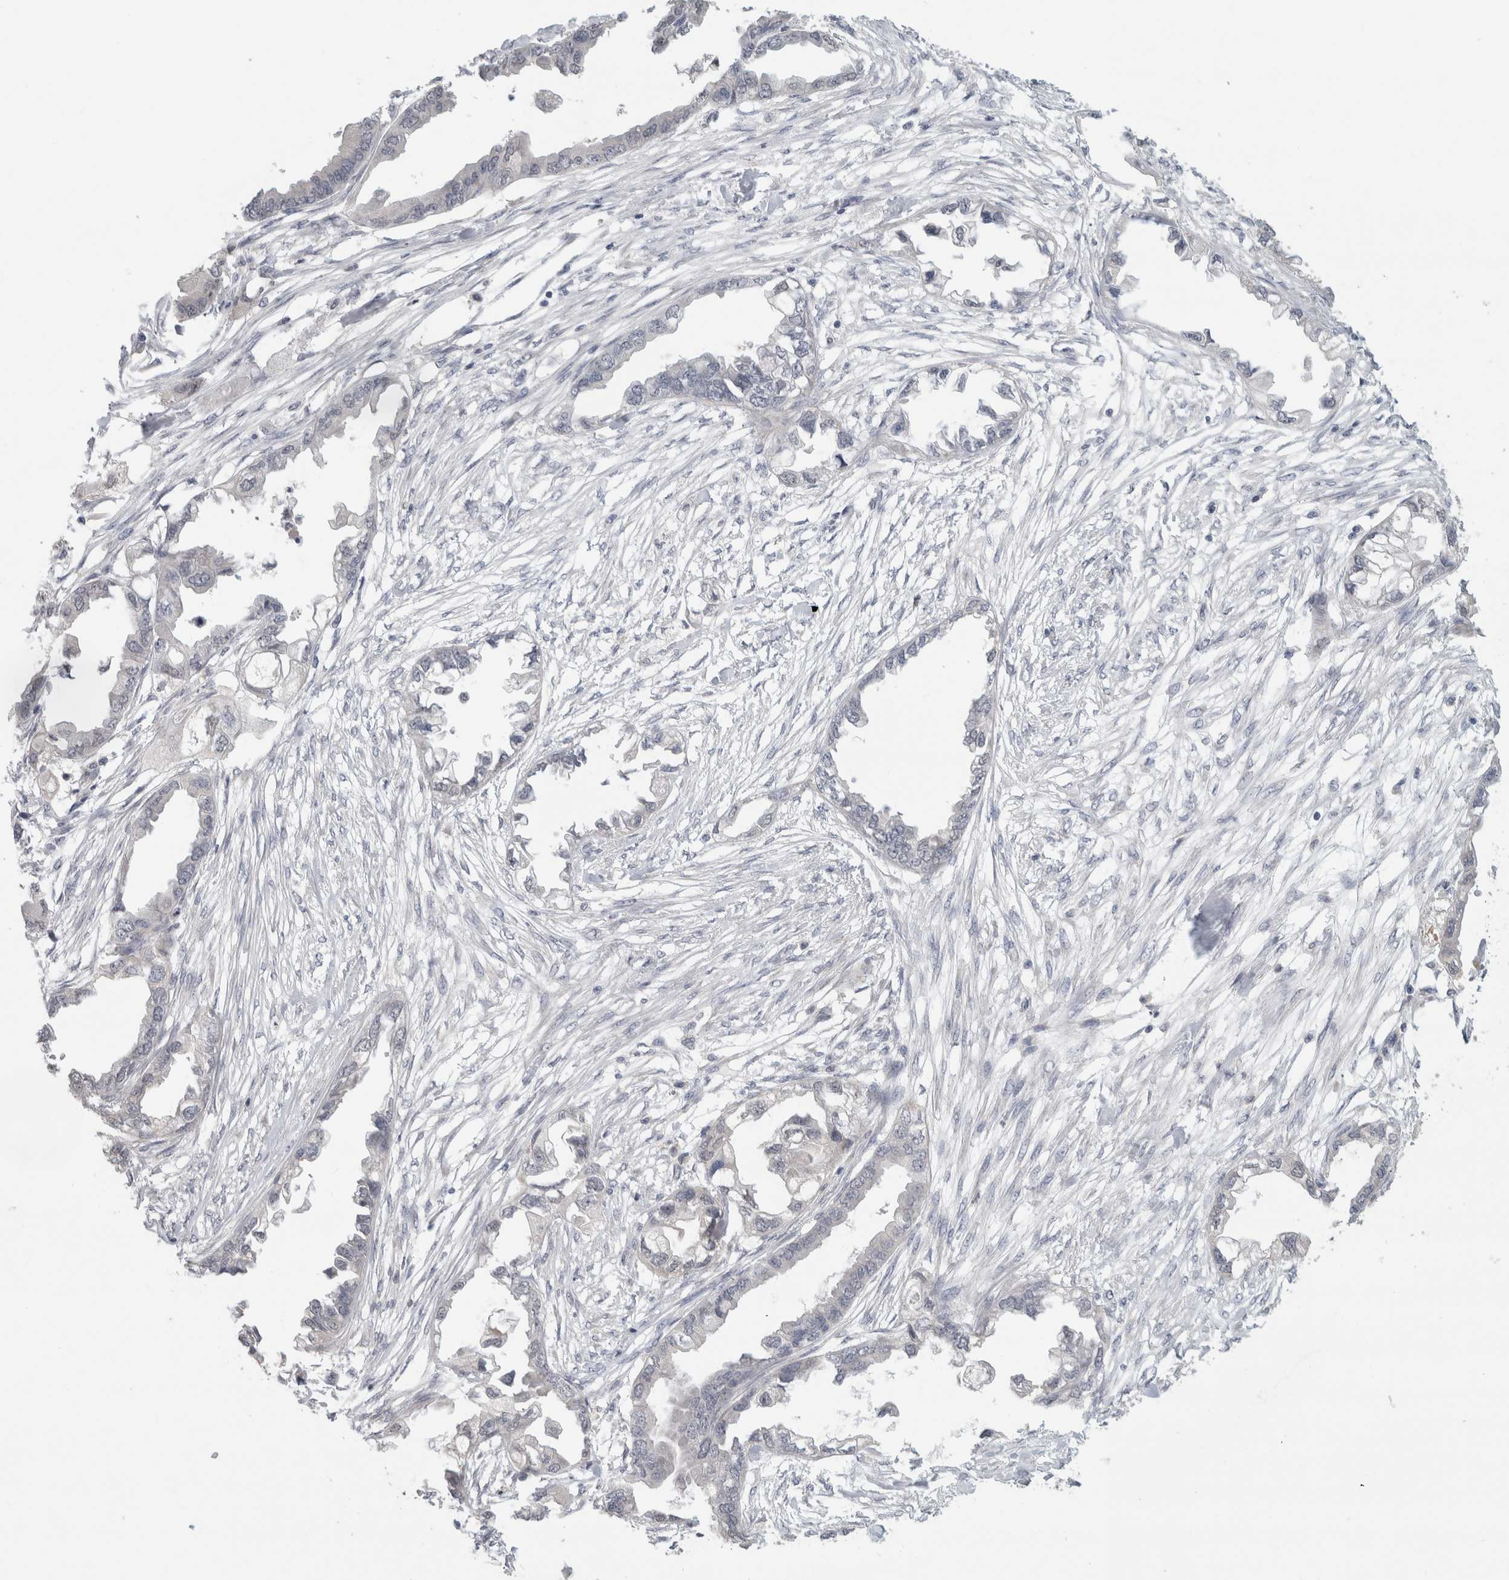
{"staining": {"intensity": "negative", "quantity": "none", "location": "none"}, "tissue": "endometrial cancer", "cell_type": "Tumor cells", "image_type": "cancer", "snomed": [{"axis": "morphology", "description": "Adenocarcinoma, NOS"}, {"axis": "morphology", "description": "Adenocarcinoma, metastatic, NOS"}, {"axis": "topography", "description": "Adipose tissue"}, {"axis": "topography", "description": "Endometrium"}], "caption": "Immunohistochemical staining of human adenocarcinoma (endometrial) displays no significant expression in tumor cells. (DAB (3,3'-diaminobenzidine) IHC with hematoxylin counter stain).", "gene": "RAB18", "patient": {"sex": "female", "age": 67}}